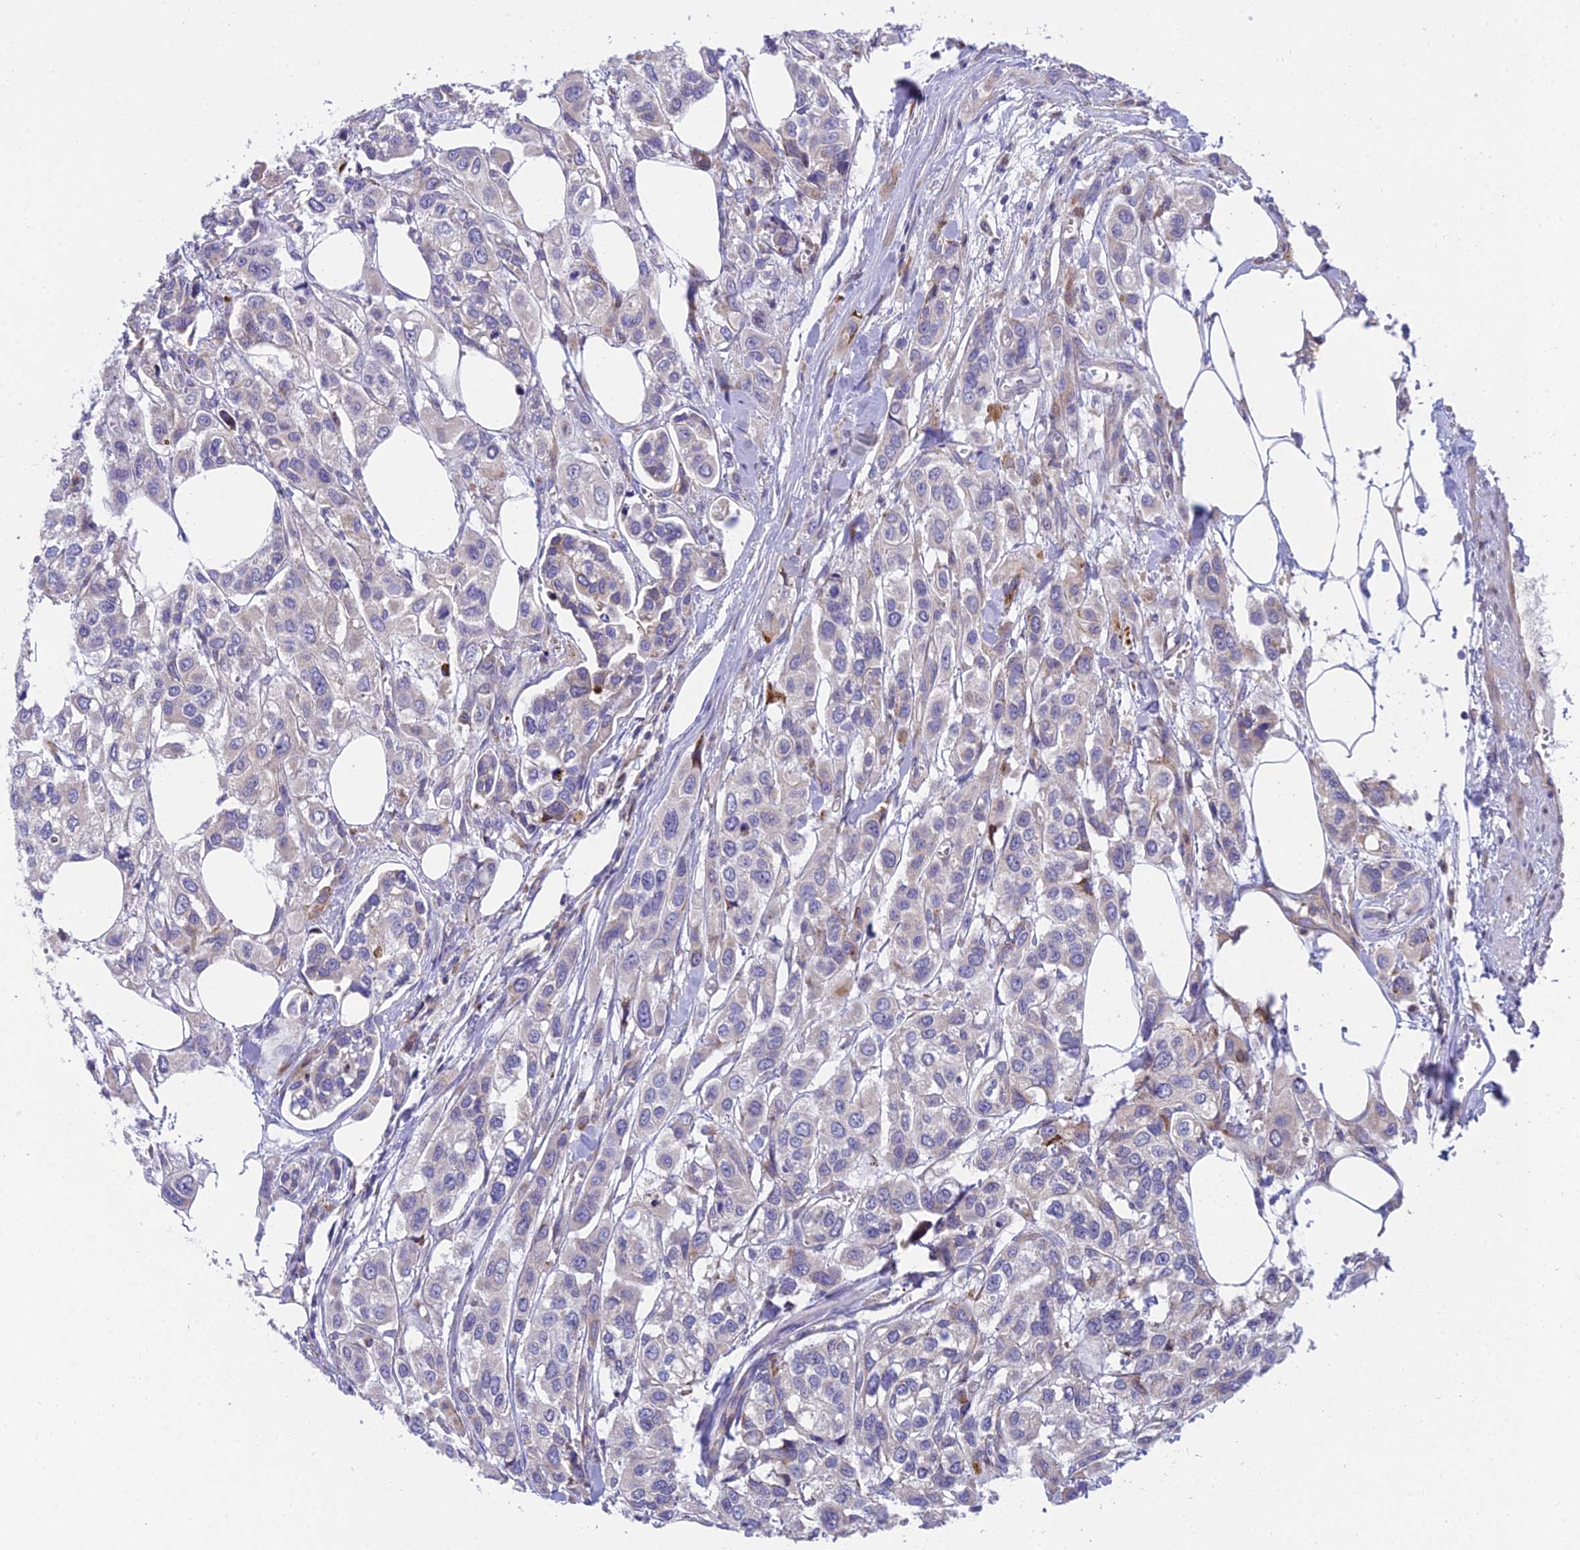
{"staining": {"intensity": "negative", "quantity": "none", "location": "none"}, "tissue": "urothelial cancer", "cell_type": "Tumor cells", "image_type": "cancer", "snomed": [{"axis": "morphology", "description": "Urothelial carcinoma, High grade"}, {"axis": "topography", "description": "Urinary bladder"}], "caption": "A histopathology image of human high-grade urothelial carcinoma is negative for staining in tumor cells. The staining was performed using DAB (3,3'-diaminobenzidine) to visualize the protein expression in brown, while the nuclei were stained in blue with hematoxylin (Magnification: 20x).", "gene": "CLCN7", "patient": {"sex": "male", "age": 67}}